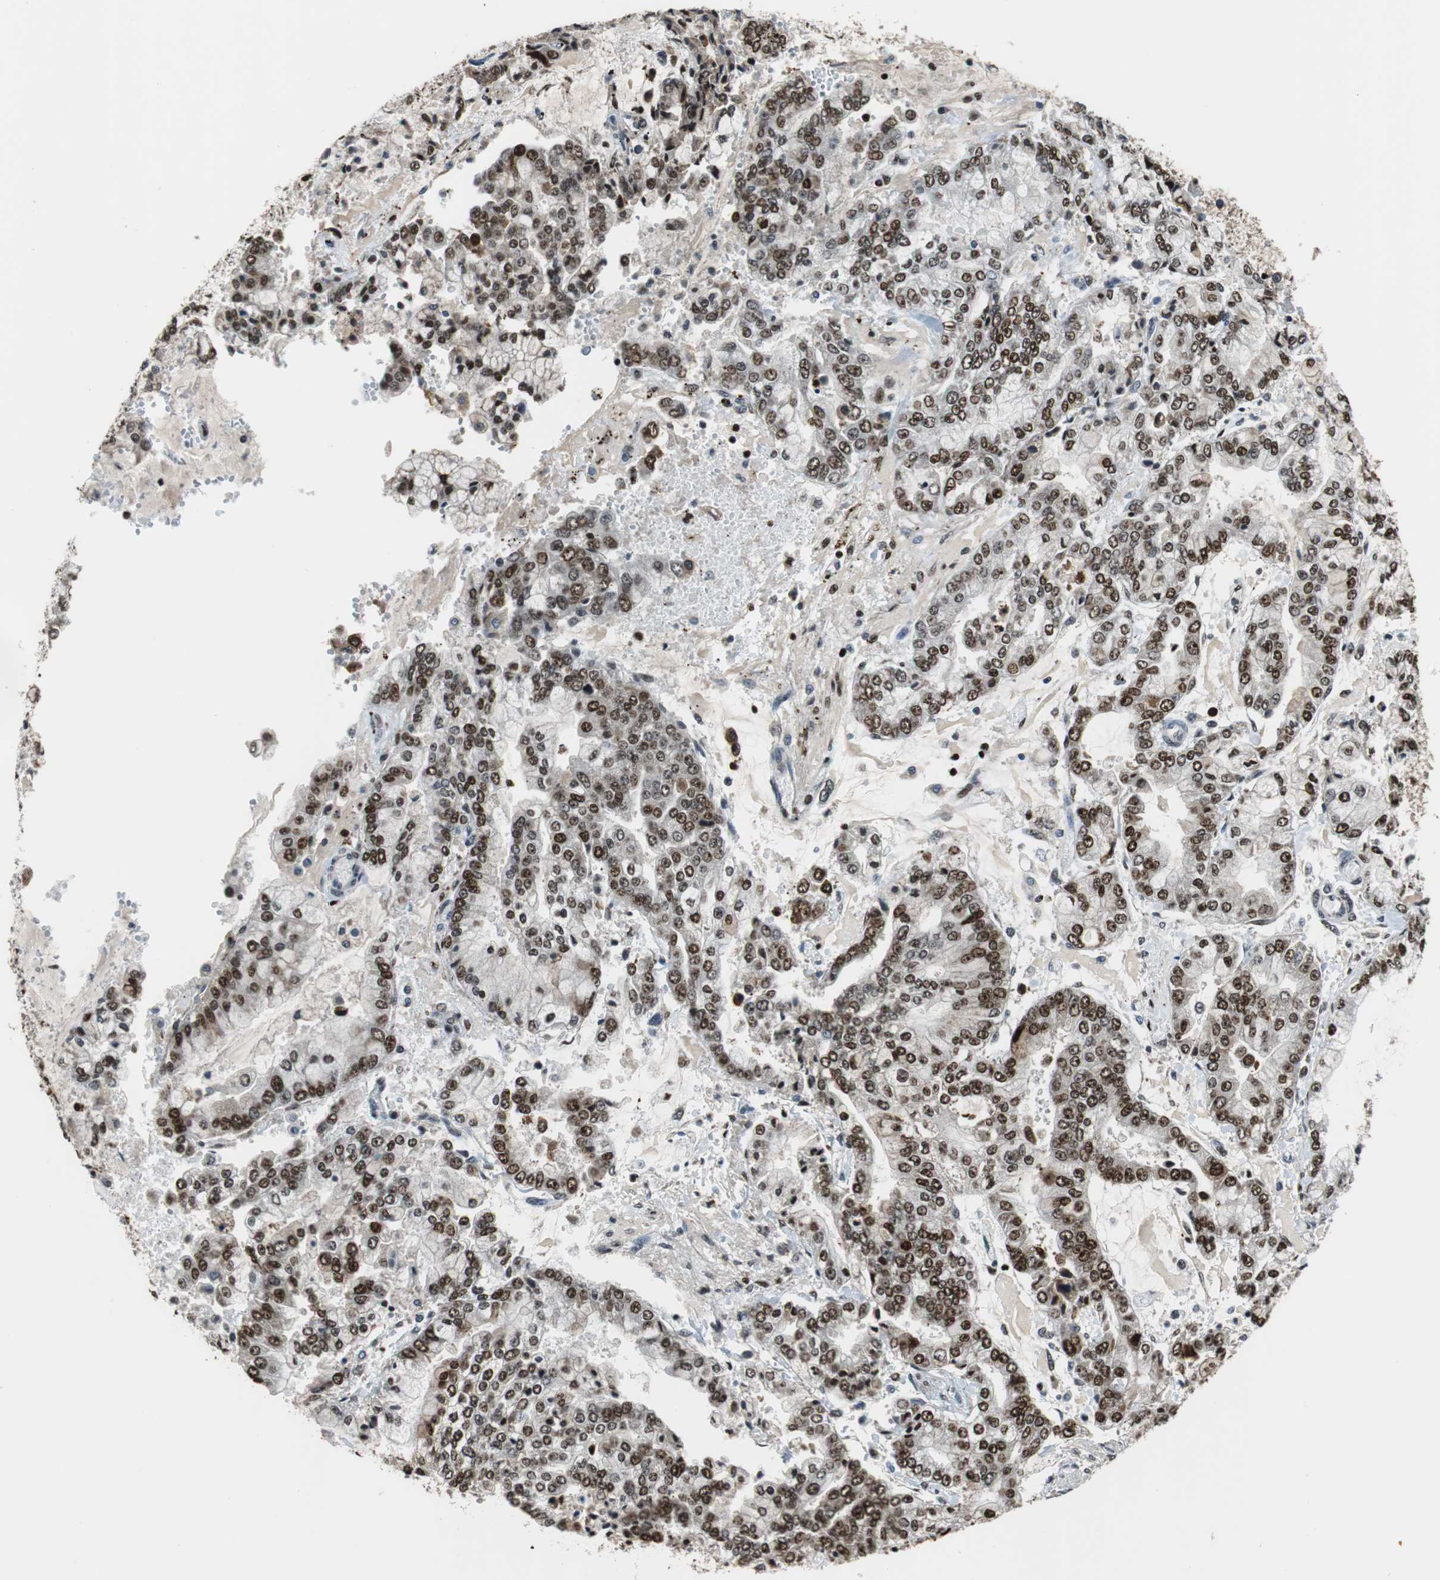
{"staining": {"intensity": "strong", "quantity": "25%-75%", "location": "nuclear"}, "tissue": "stomach cancer", "cell_type": "Tumor cells", "image_type": "cancer", "snomed": [{"axis": "morphology", "description": "Adenocarcinoma, NOS"}, {"axis": "topography", "description": "Stomach"}], "caption": "Immunohistochemical staining of human stomach cancer (adenocarcinoma) reveals high levels of strong nuclear expression in approximately 25%-75% of tumor cells.", "gene": "HDAC1", "patient": {"sex": "male", "age": 76}}